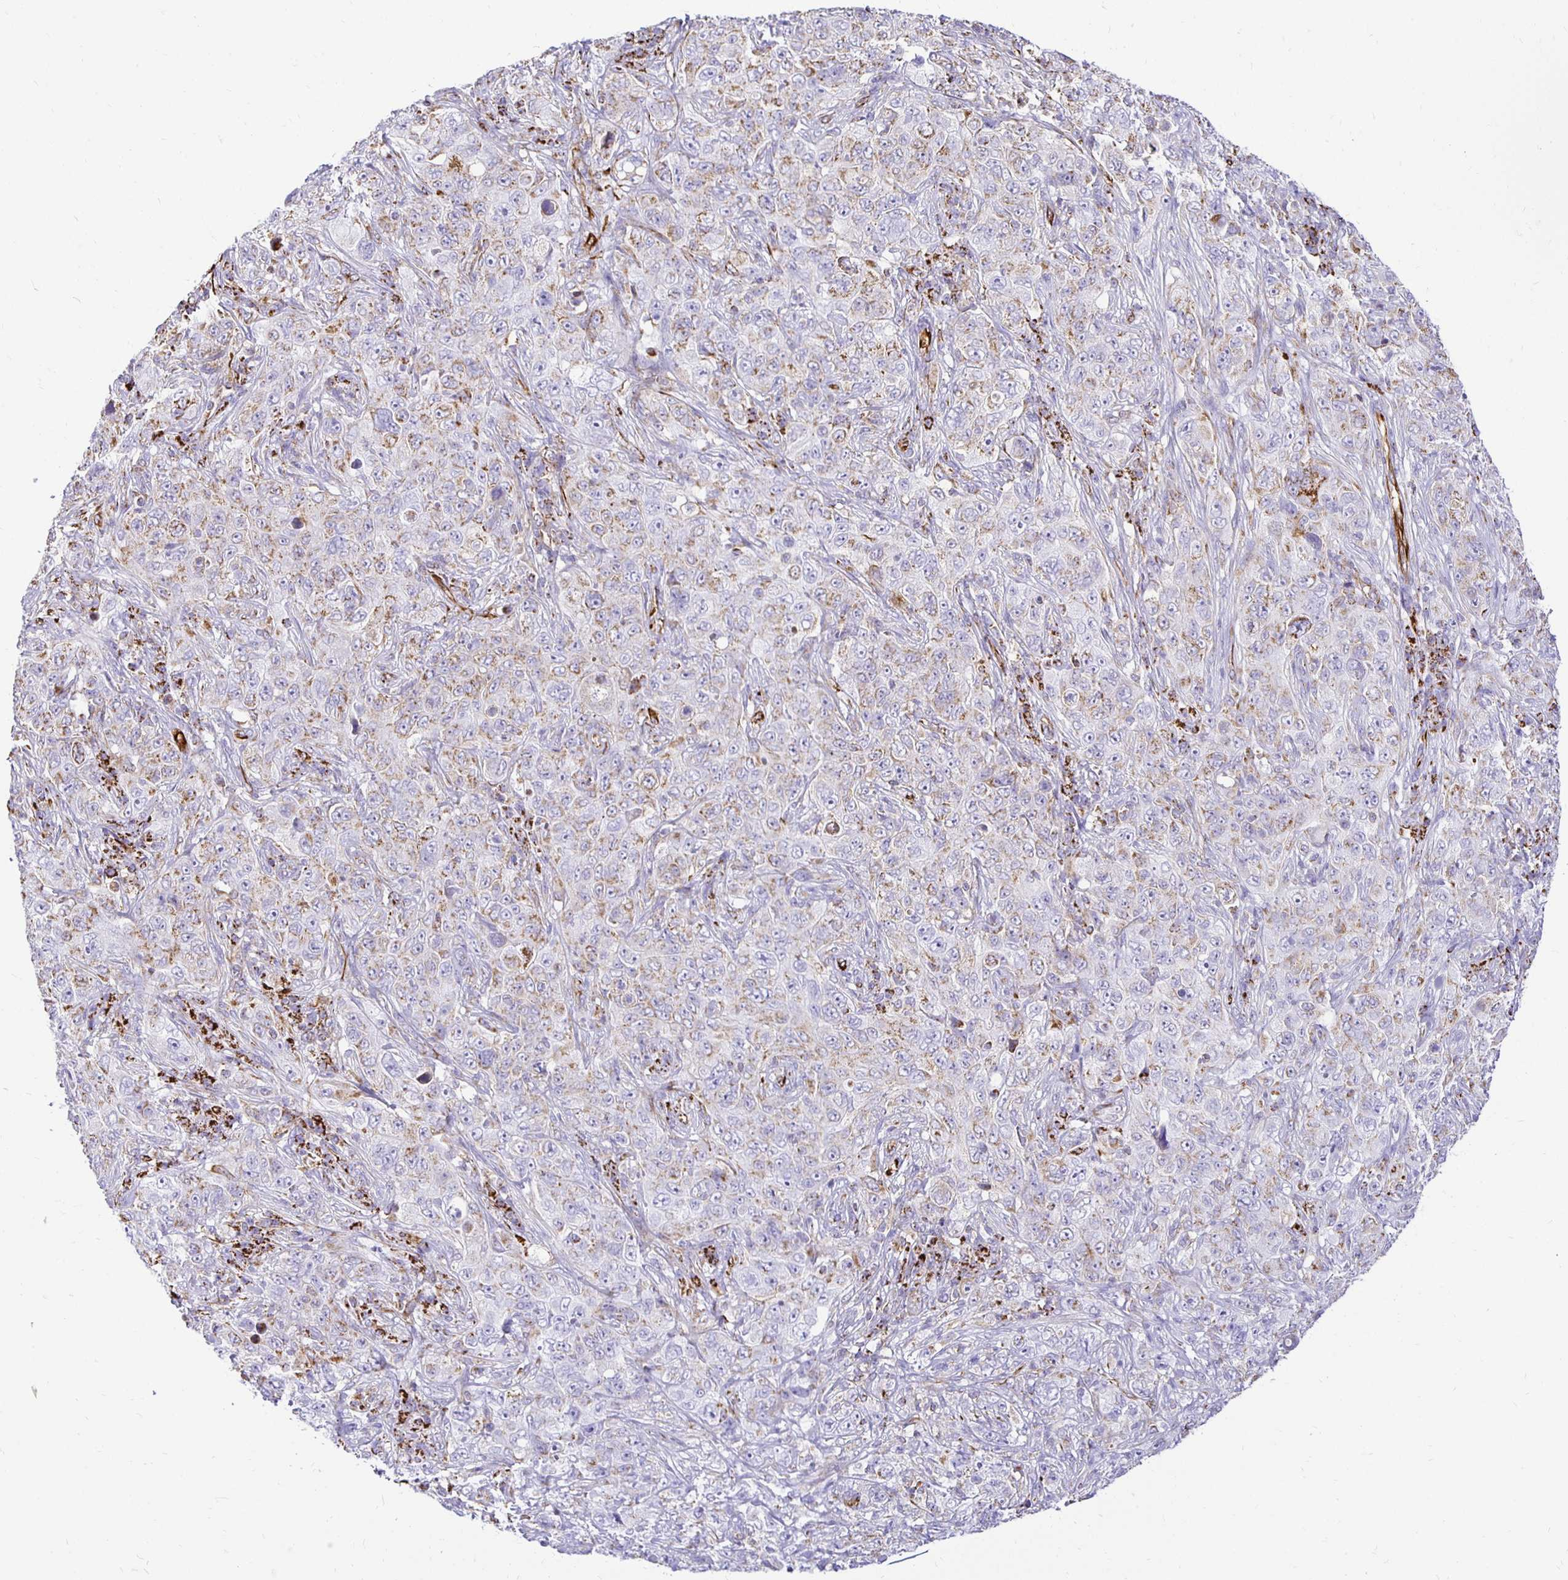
{"staining": {"intensity": "weak", "quantity": "25%-75%", "location": "cytoplasmic/membranous"}, "tissue": "pancreatic cancer", "cell_type": "Tumor cells", "image_type": "cancer", "snomed": [{"axis": "morphology", "description": "Adenocarcinoma, NOS"}, {"axis": "topography", "description": "Pancreas"}], "caption": "The micrograph reveals immunohistochemical staining of adenocarcinoma (pancreatic). There is weak cytoplasmic/membranous expression is seen in approximately 25%-75% of tumor cells.", "gene": "PLAAT2", "patient": {"sex": "male", "age": 68}}